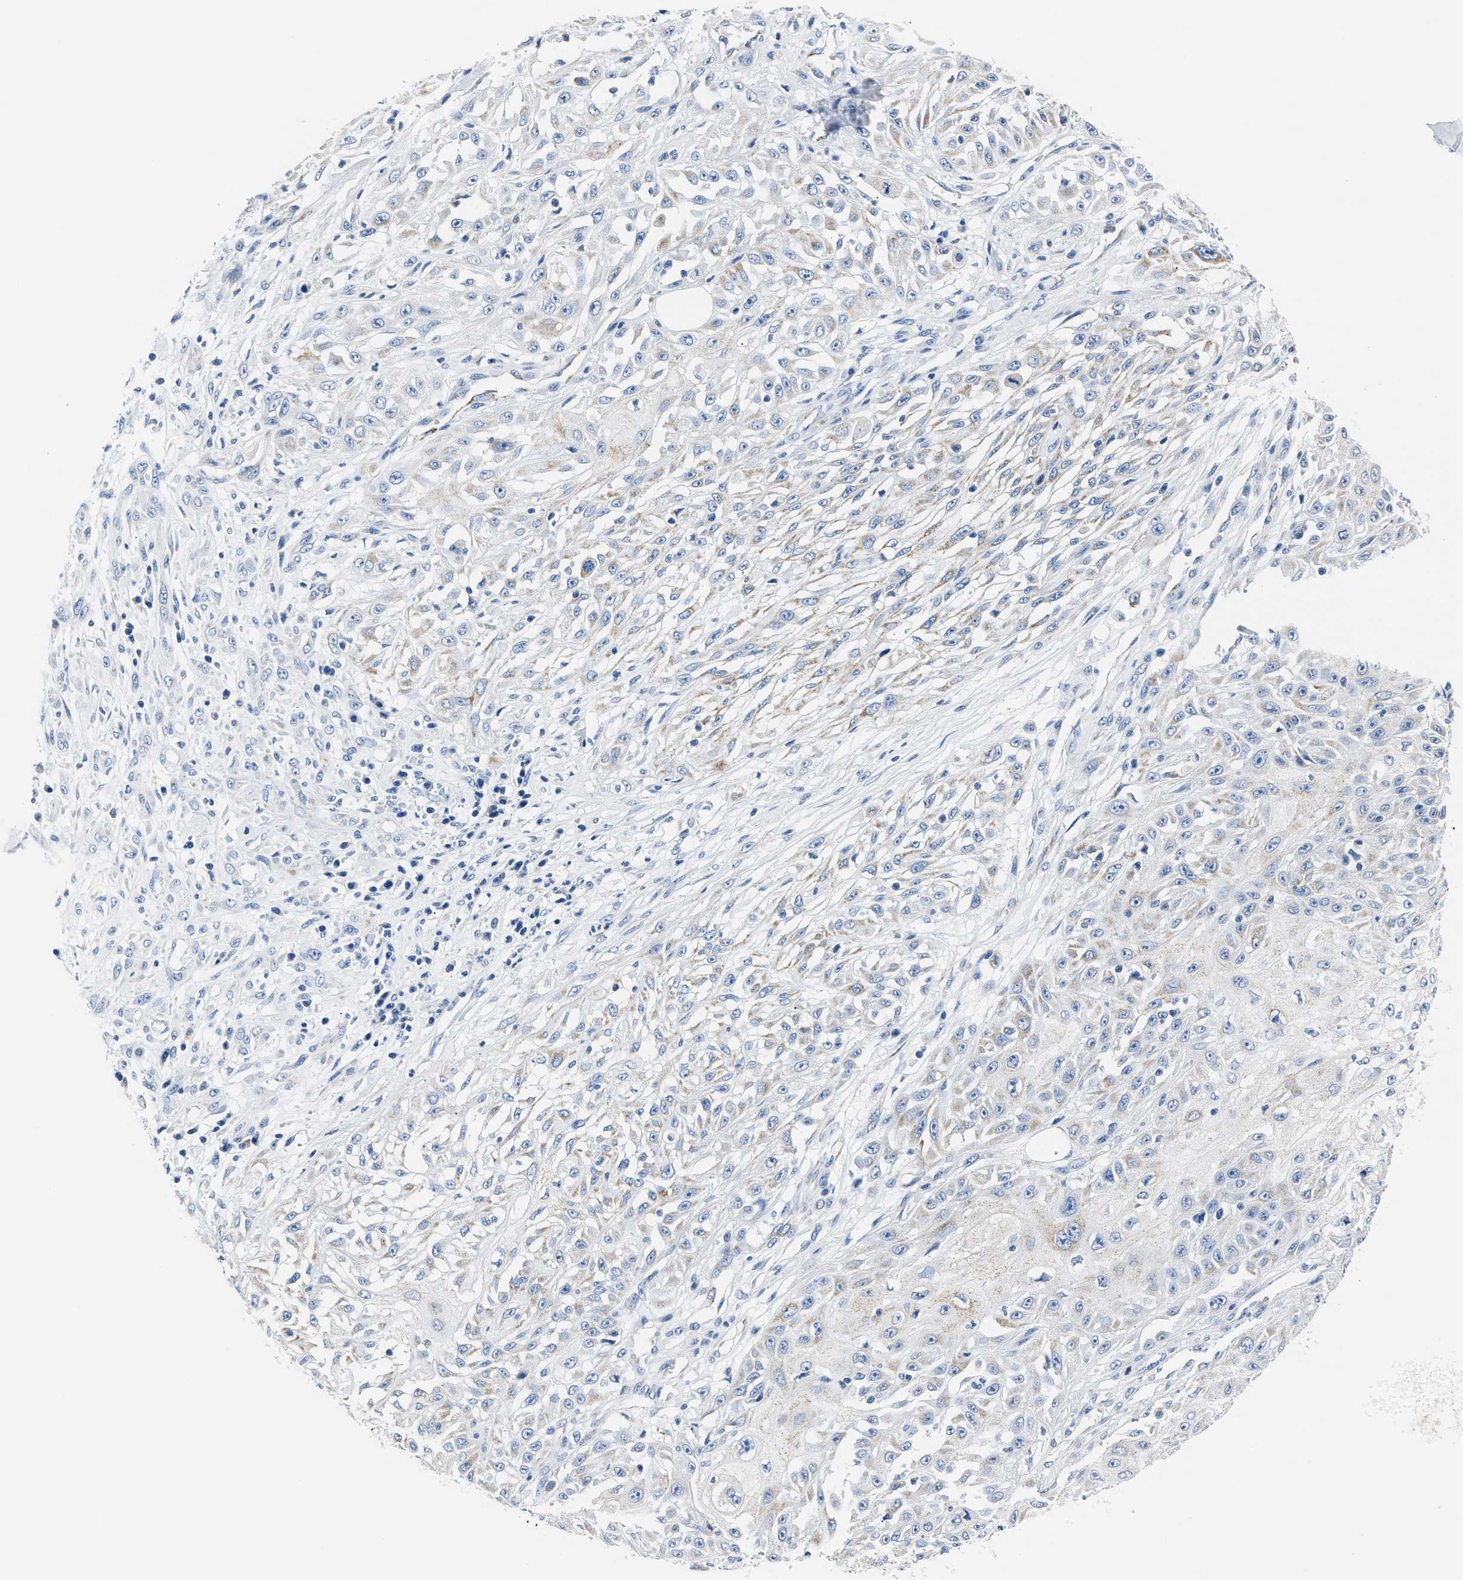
{"staining": {"intensity": "weak", "quantity": "25%-75%", "location": "cytoplasmic/membranous"}, "tissue": "skin cancer", "cell_type": "Tumor cells", "image_type": "cancer", "snomed": [{"axis": "morphology", "description": "Squamous cell carcinoma, NOS"}, {"axis": "morphology", "description": "Squamous cell carcinoma, metastatic, NOS"}, {"axis": "topography", "description": "Skin"}, {"axis": "topography", "description": "Lymph node"}], "caption": "A photomicrograph of metastatic squamous cell carcinoma (skin) stained for a protein demonstrates weak cytoplasmic/membranous brown staining in tumor cells.", "gene": "AMACR", "patient": {"sex": "male", "age": 75}}